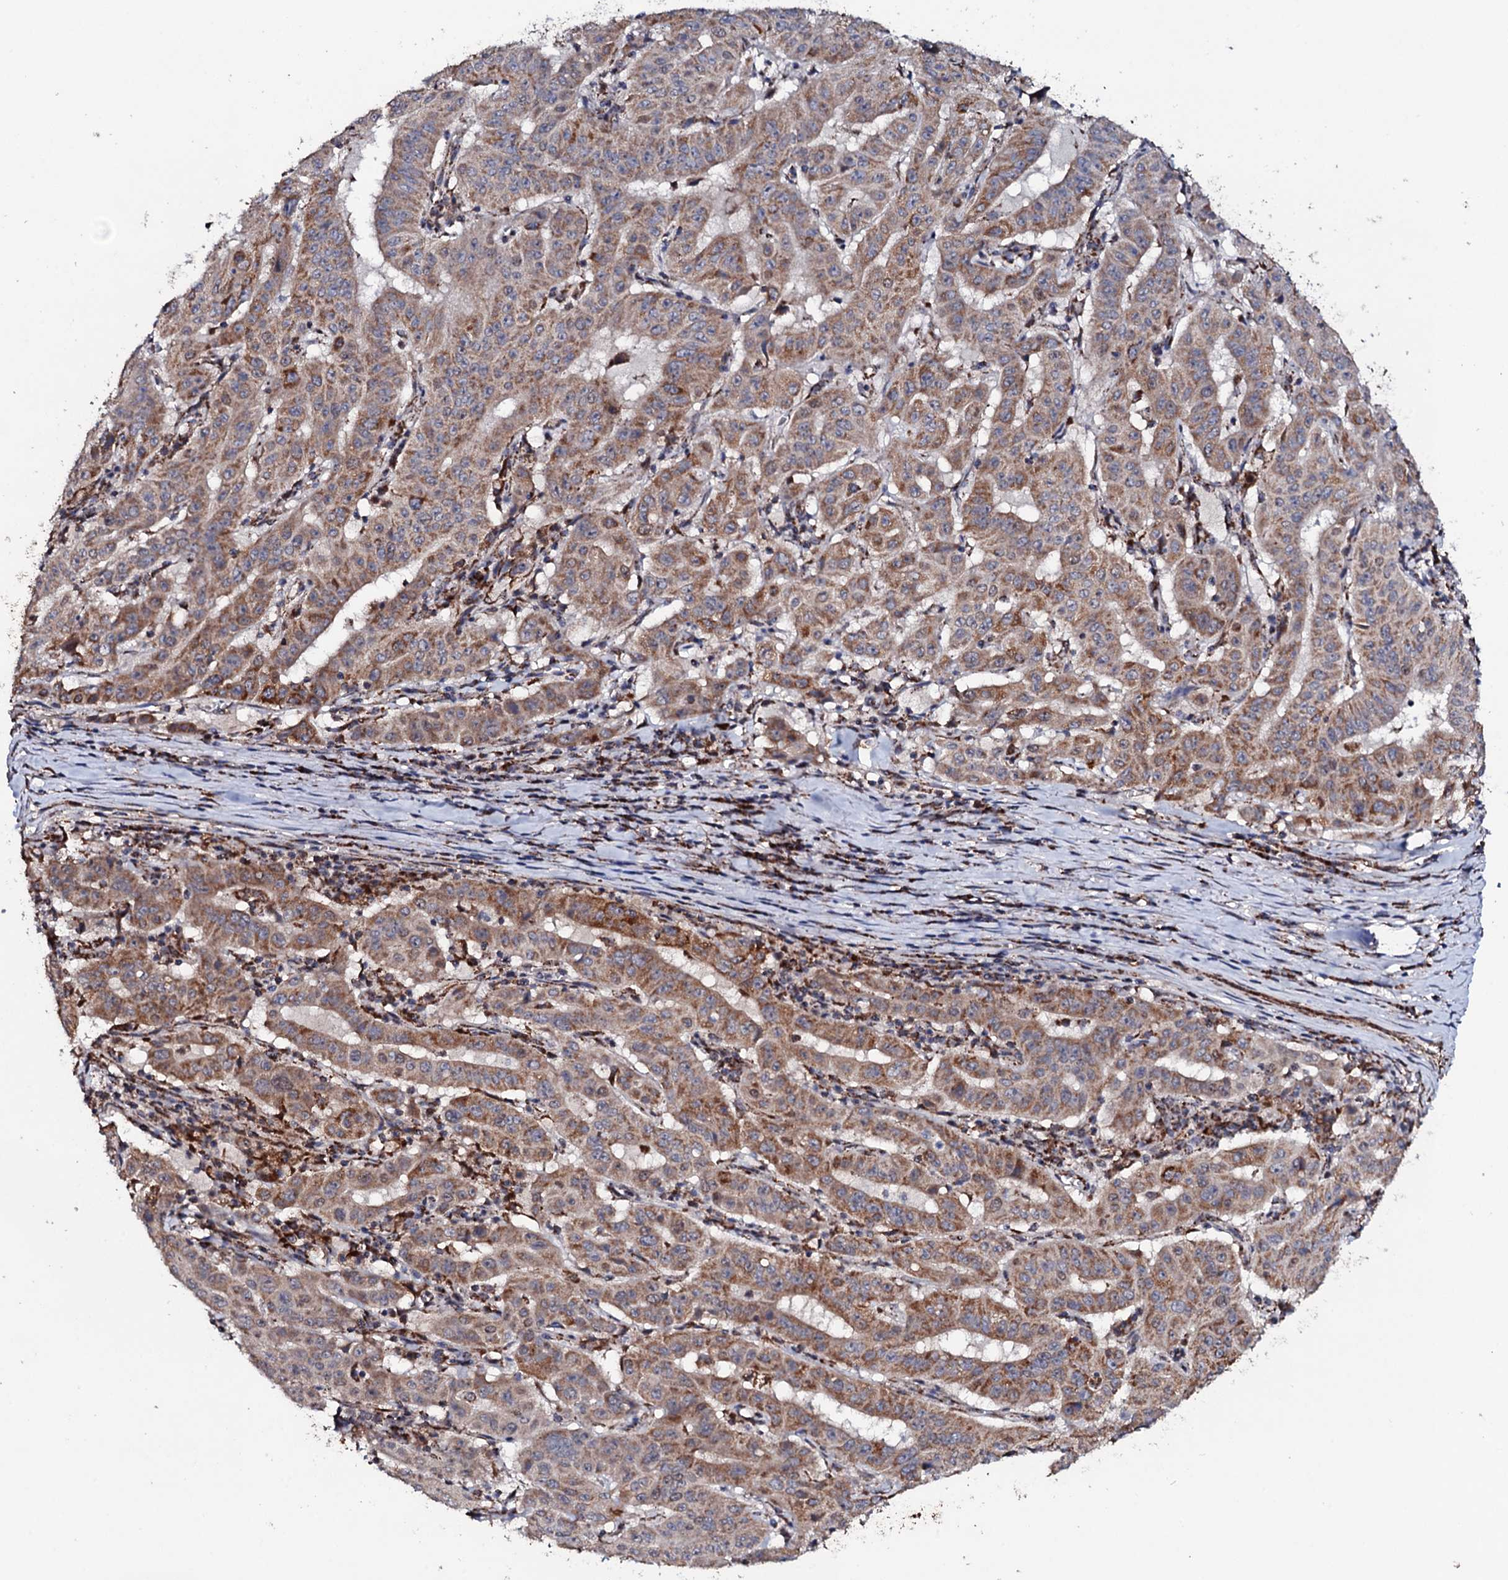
{"staining": {"intensity": "moderate", "quantity": ">75%", "location": "cytoplasmic/membranous"}, "tissue": "pancreatic cancer", "cell_type": "Tumor cells", "image_type": "cancer", "snomed": [{"axis": "morphology", "description": "Adenocarcinoma, NOS"}, {"axis": "topography", "description": "Pancreas"}], "caption": "Tumor cells demonstrate medium levels of moderate cytoplasmic/membranous staining in about >75% of cells in human pancreatic adenocarcinoma.", "gene": "MTIF3", "patient": {"sex": "male", "age": 63}}